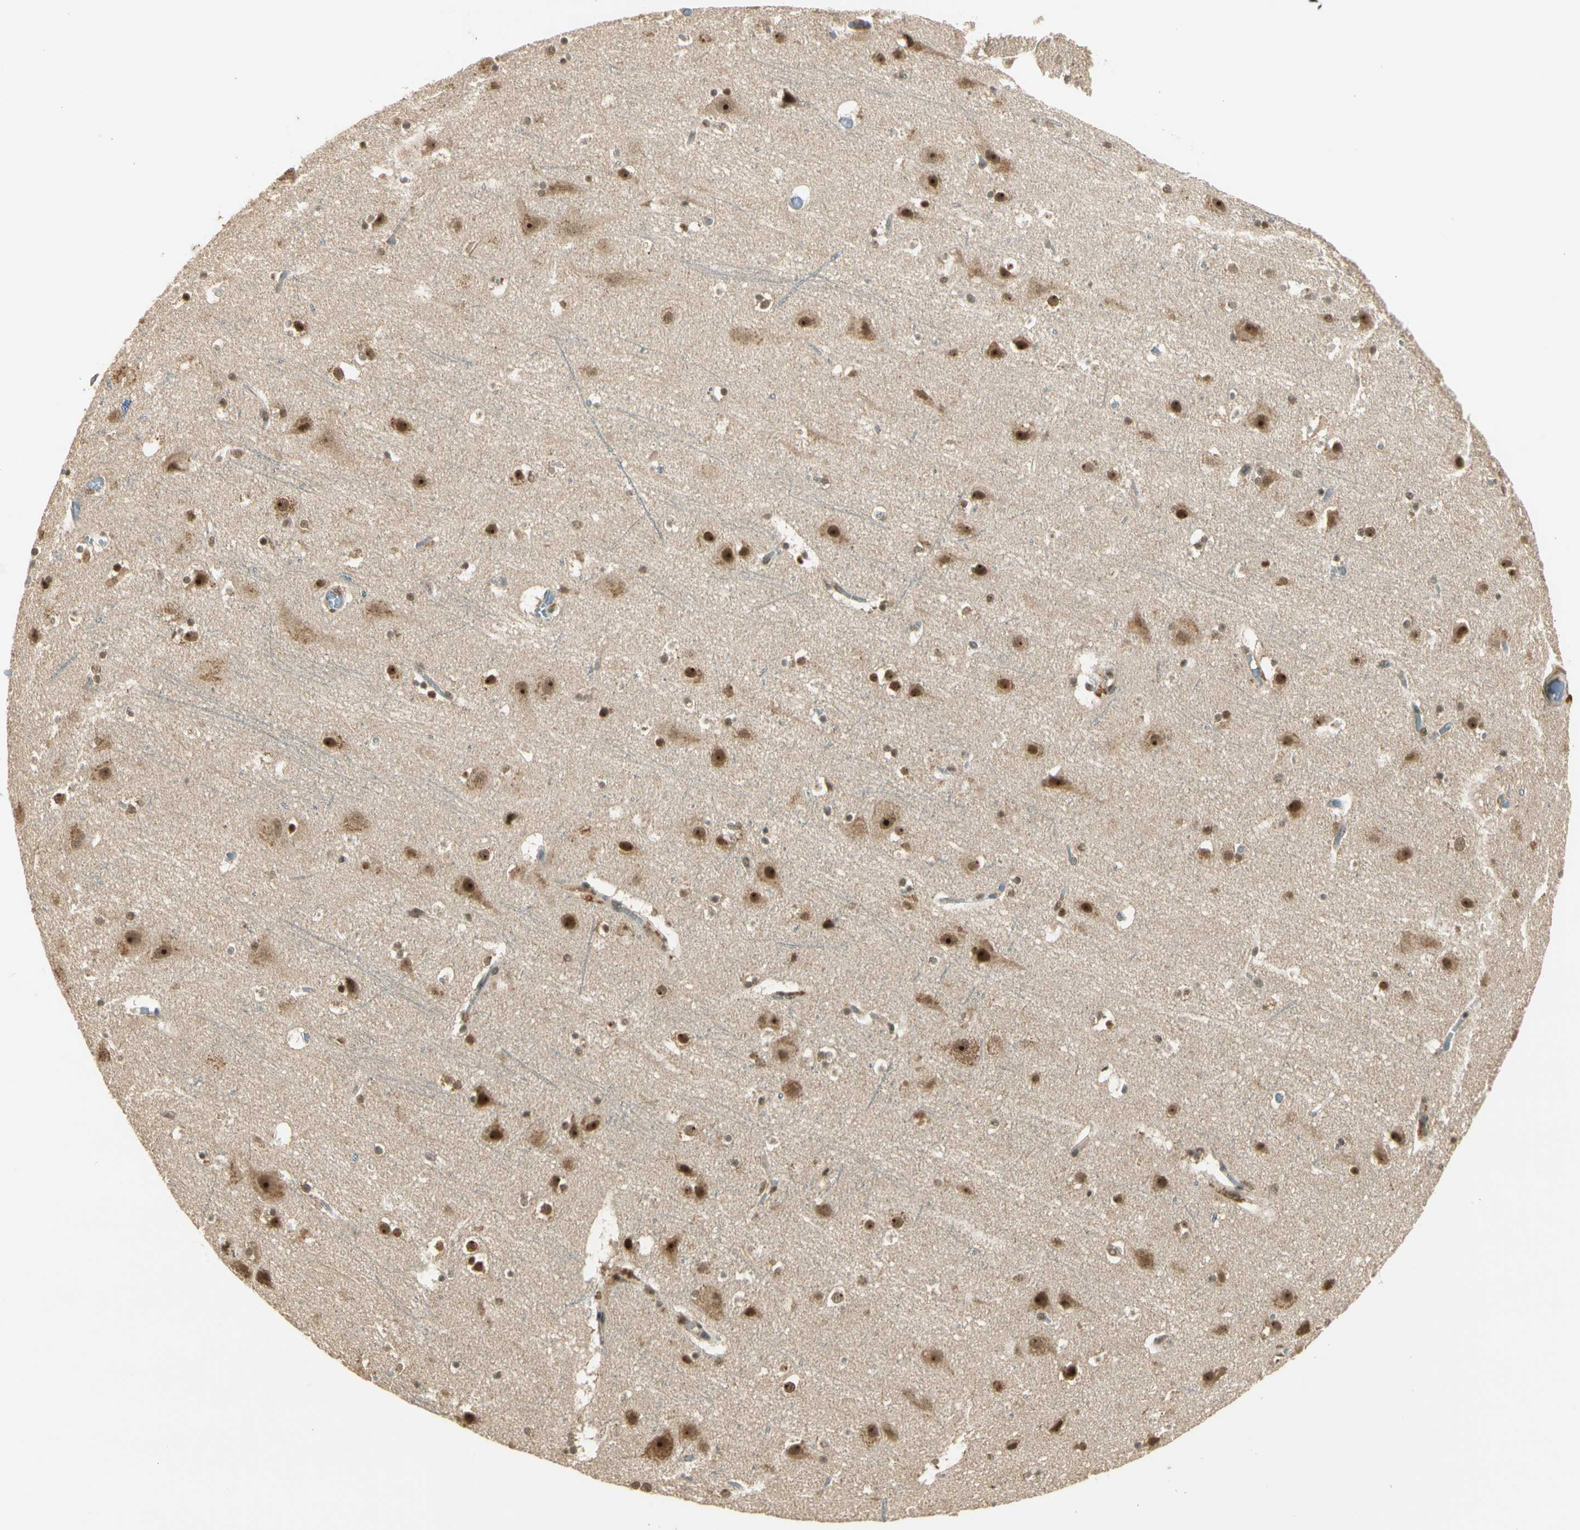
{"staining": {"intensity": "weak", "quantity": ">75%", "location": "cytoplasmic/membranous"}, "tissue": "cerebral cortex", "cell_type": "Endothelial cells", "image_type": "normal", "snomed": [{"axis": "morphology", "description": "Normal tissue, NOS"}, {"axis": "topography", "description": "Cerebral cortex"}], "caption": "The immunohistochemical stain highlights weak cytoplasmic/membranous staining in endothelial cells of benign cerebral cortex.", "gene": "ZNF135", "patient": {"sex": "male", "age": 45}}